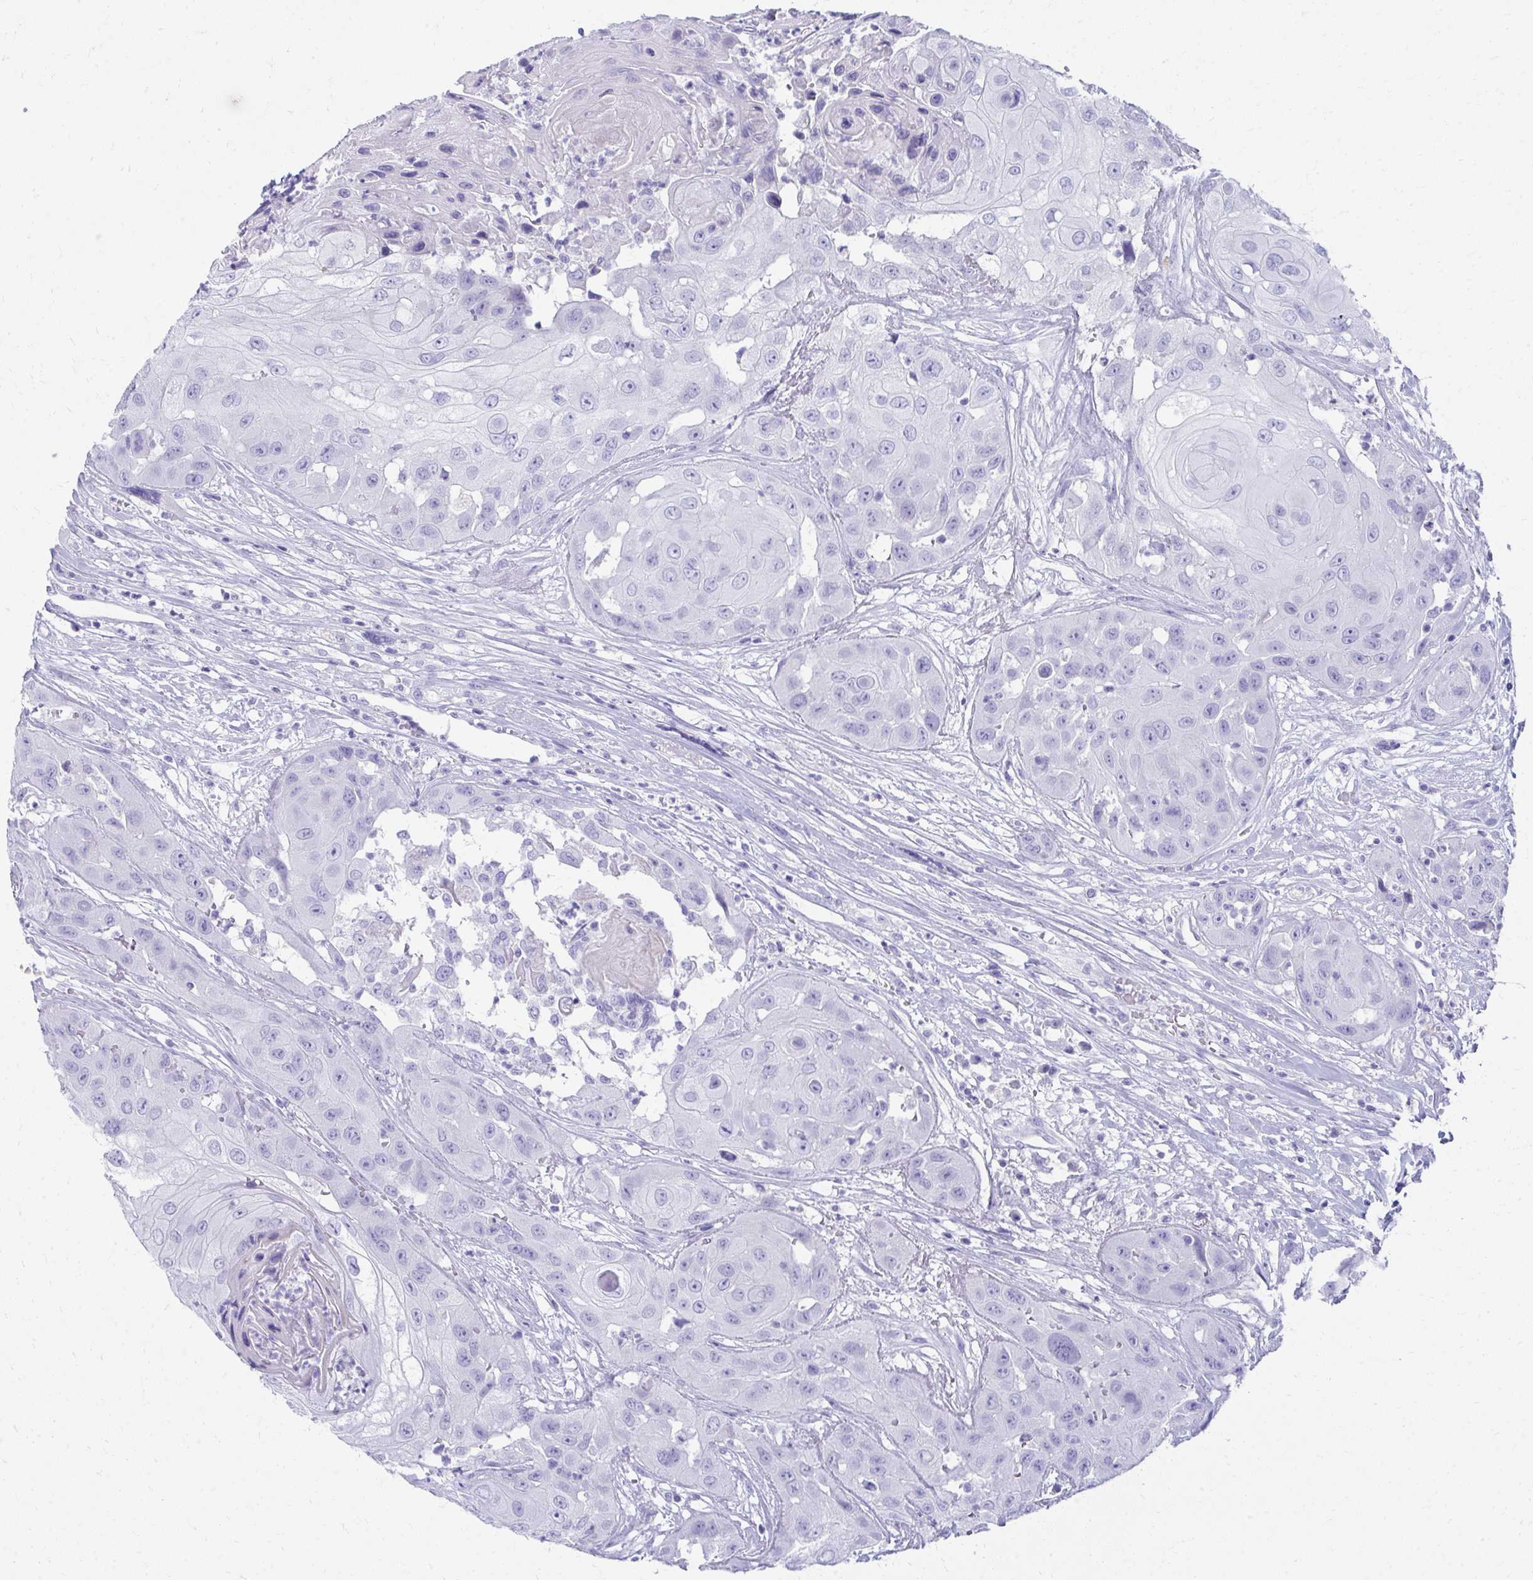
{"staining": {"intensity": "negative", "quantity": "none", "location": "none"}, "tissue": "head and neck cancer", "cell_type": "Tumor cells", "image_type": "cancer", "snomed": [{"axis": "morphology", "description": "Squamous cell carcinoma, NOS"}, {"axis": "topography", "description": "Head-Neck"}], "caption": "Tumor cells are negative for brown protein staining in head and neck squamous cell carcinoma.", "gene": "SEC14L3", "patient": {"sex": "male", "age": 83}}